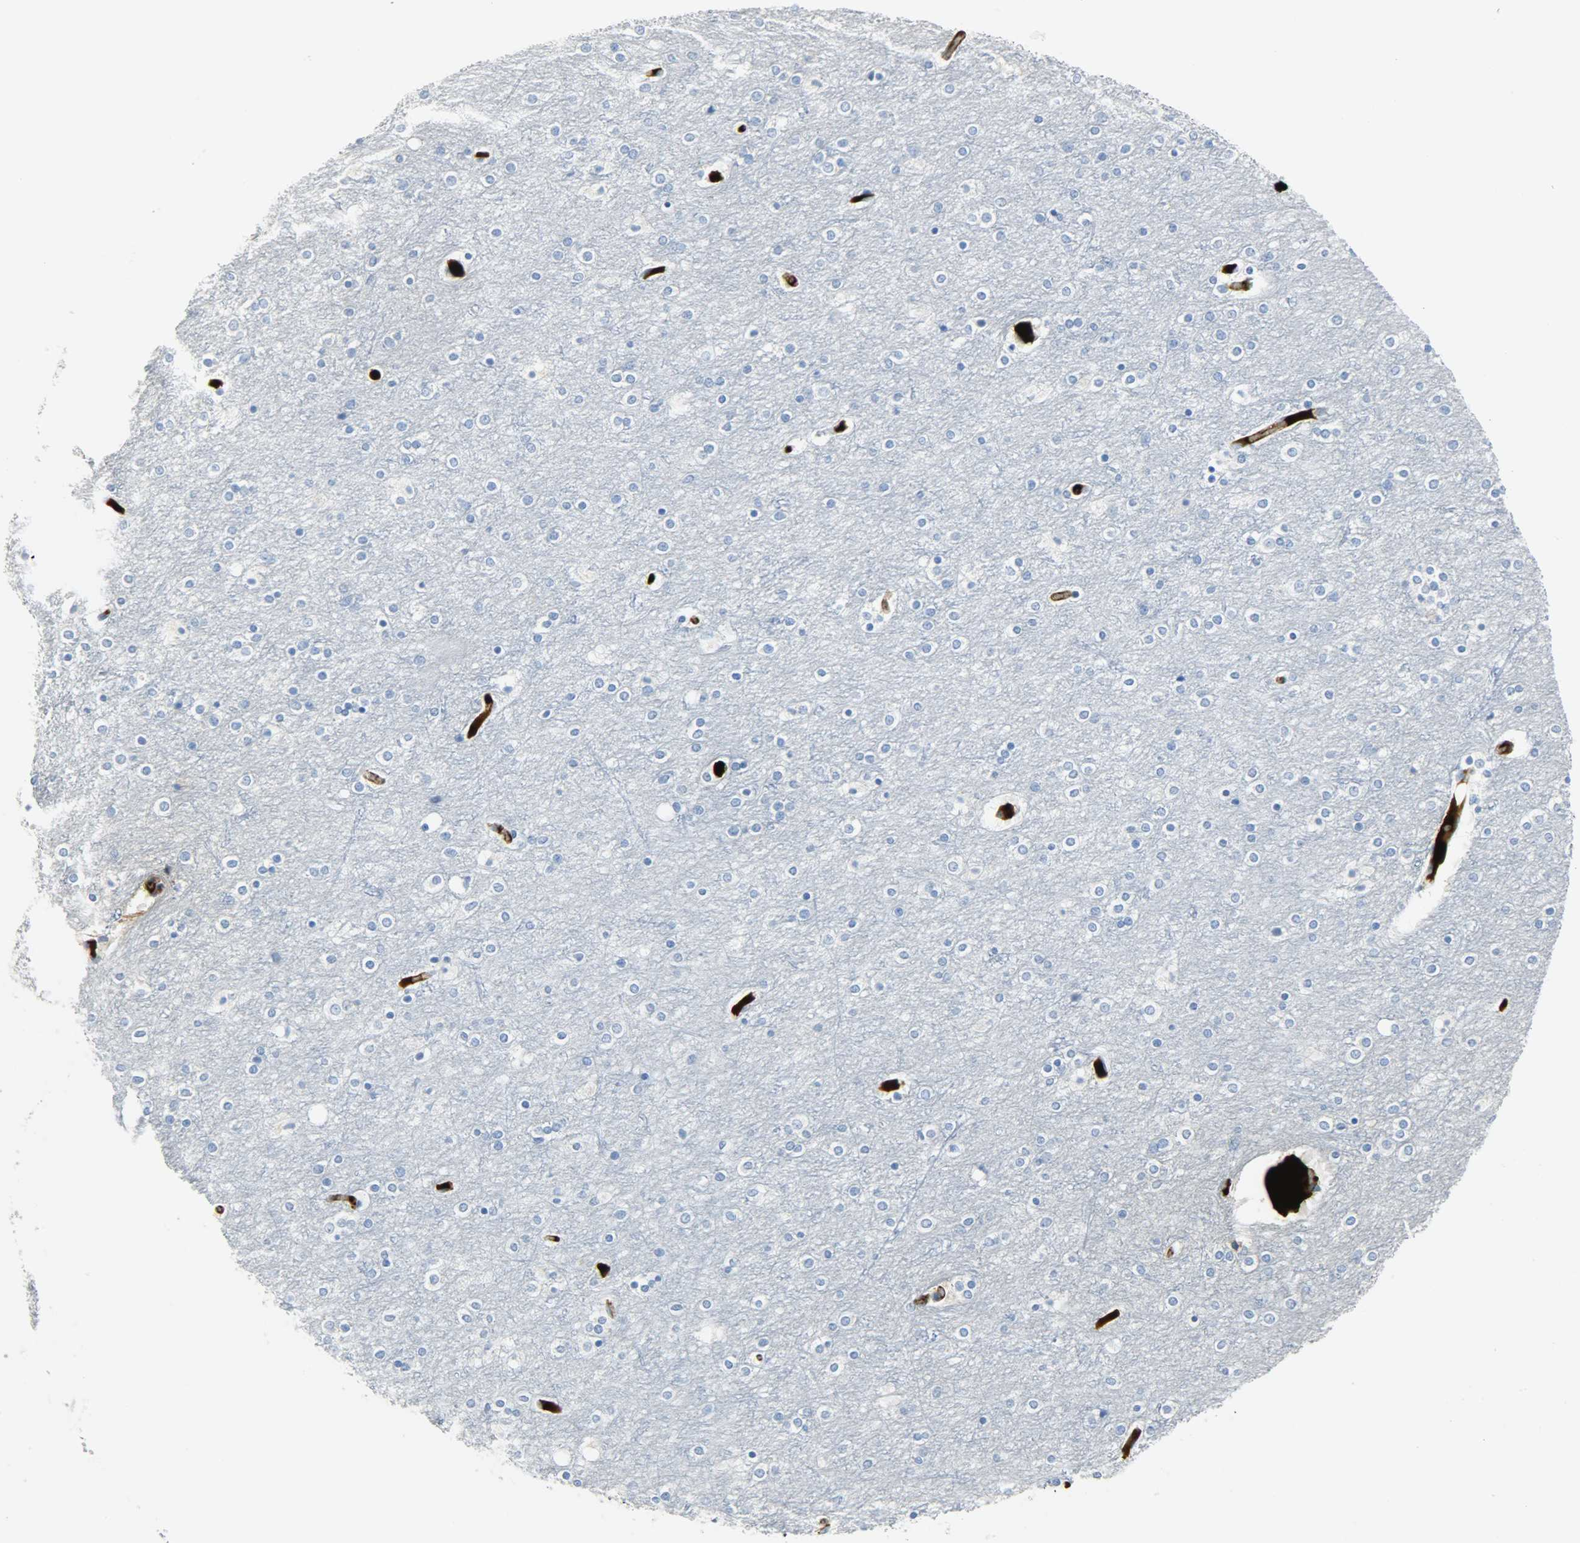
{"staining": {"intensity": "strong", "quantity": "25%-75%", "location": "cytoplasmic/membranous"}, "tissue": "cerebral cortex", "cell_type": "Endothelial cells", "image_type": "normal", "snomed": [{"axis": "morphology", "description": "Normal tissue, NOS"}, {"axis": "topography", "description": "Cerebral cortex"}], "caption": "Brown immunohistochemical staining in unremarkable human cerebral cortex reveals strong cytoplasmic/membranous positivity in about 25%-75% of endothelial cells. (DAB IHC, brown staining for protein, blue staining for nuclei).", "gene": "CRP", "patient": {"sex": "female", "age": 54}}